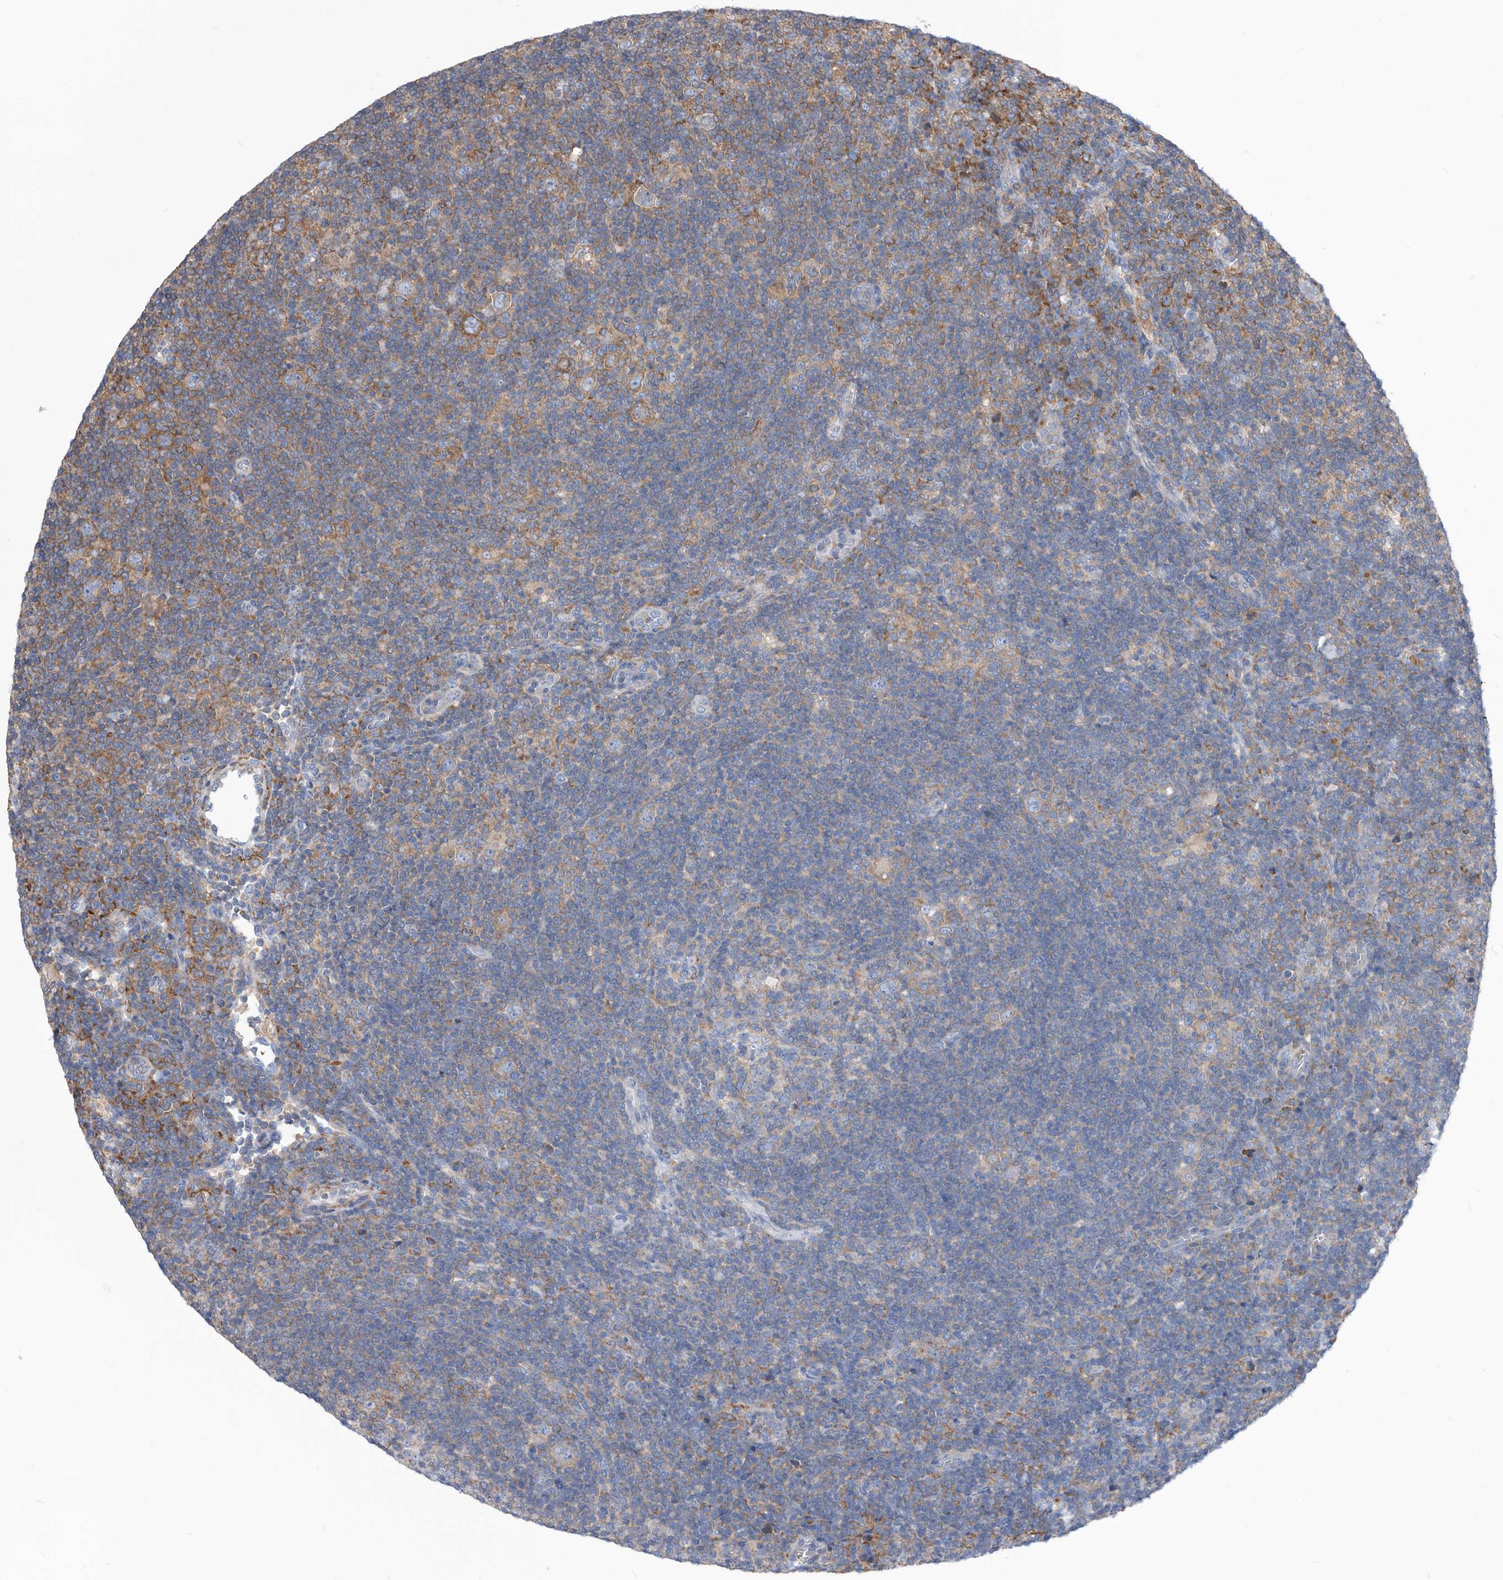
{"staining": {"intensity": "negative", "quantity": "none", "location": "none"}, "tissue": "lymphoma", "cell_type": "Tumor cells", "image_type": "cancer", "snomed": [{"axis": "morphology", "description": "Hodgkin's disease, NOS"}, {"axis": "topography", "description": "Lymph node"}], "caption": "The IHC image has no significant positivity in tumor cells of lymphoma tissue.", "gene": "SMG7", "patient": {"sex": "female", "age": 57}}